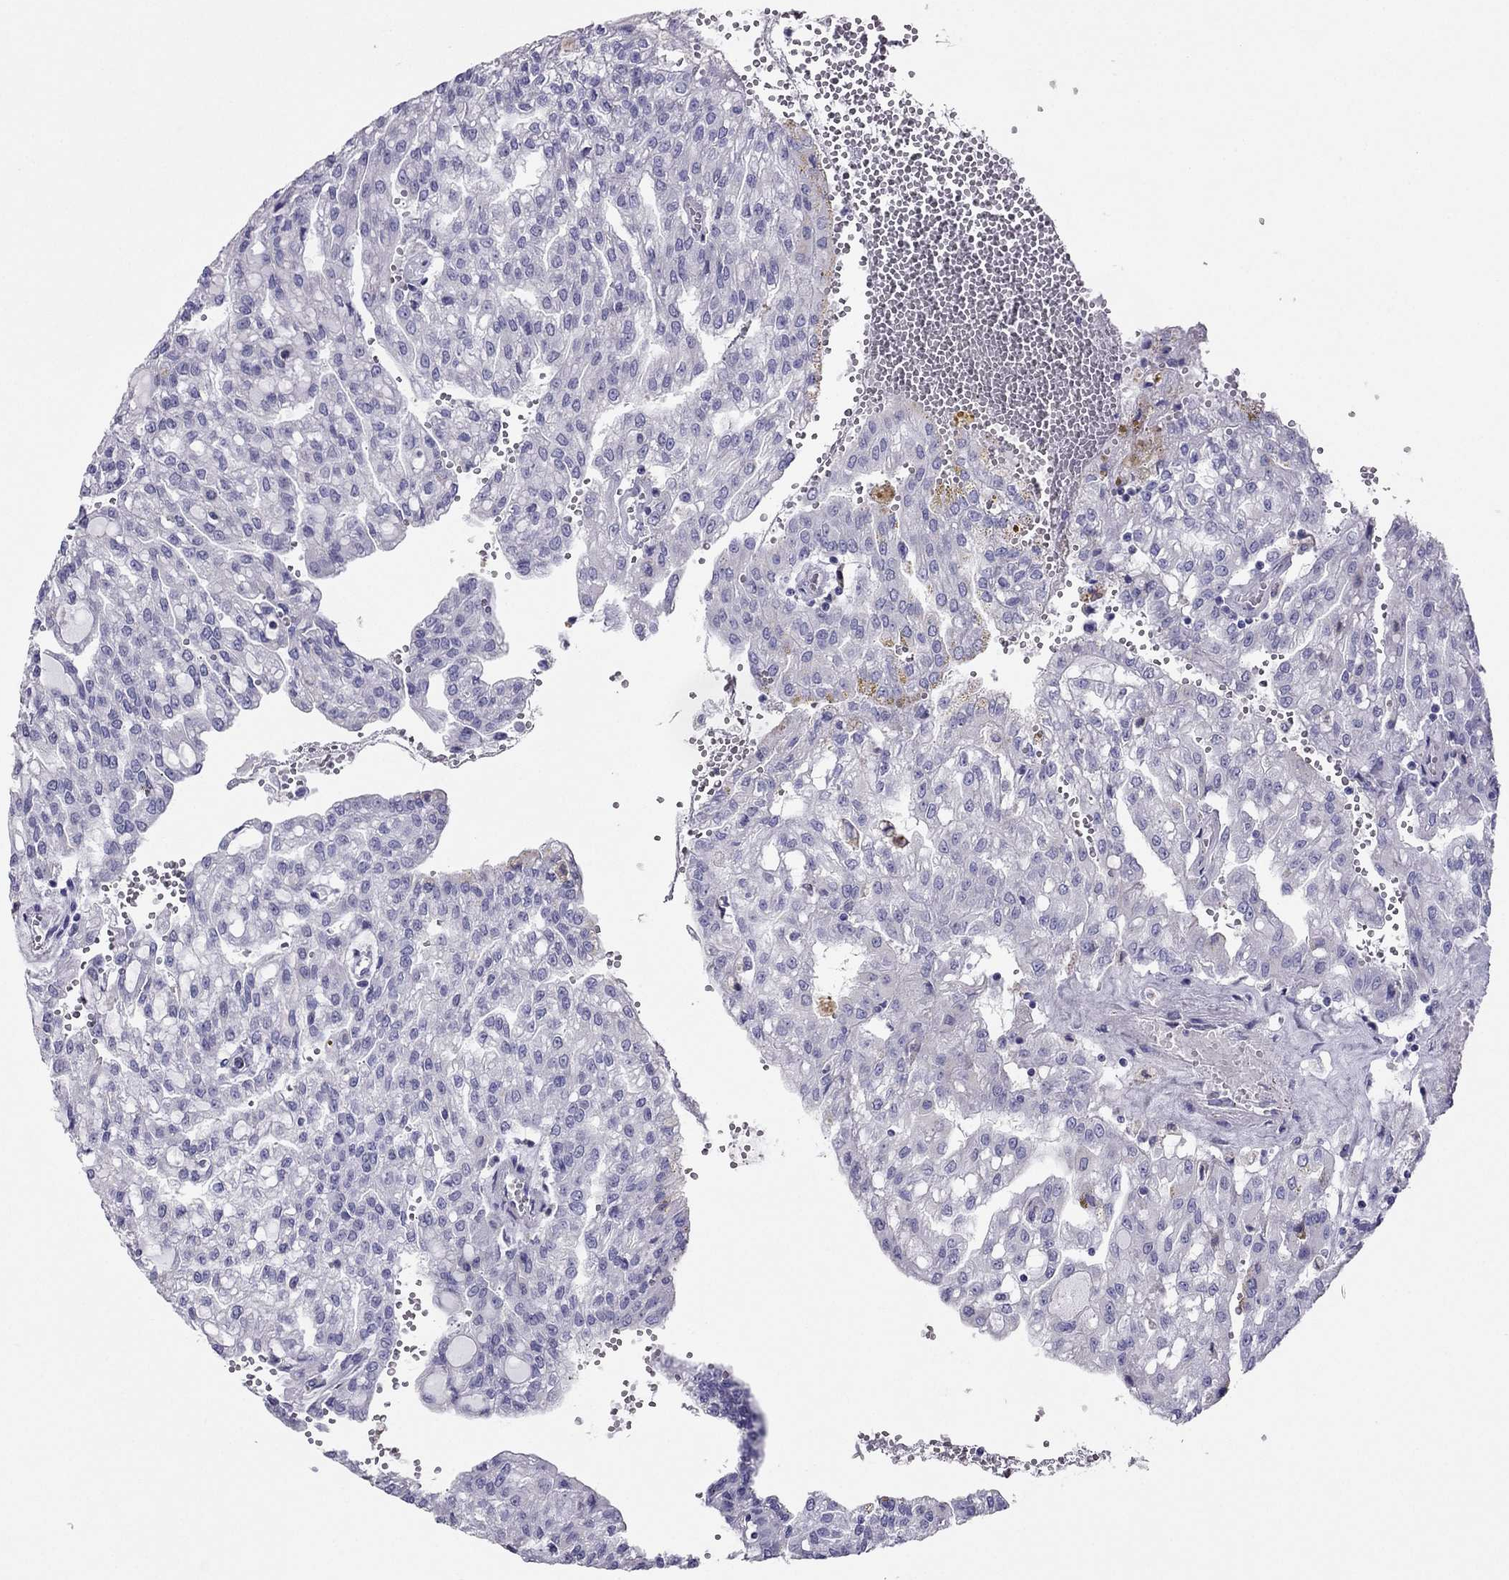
{"staining": {"intensity": "negative", "quantity": "none", "location": "none"}, "tissue": "renal cancer", "cell_type": "Tumor cells", "image_type": "cancer", "snomed": [{"axis": "morphology", "description": "Adenocarcinoma, NOS"}, {"axis": "topography", "description": "Kidney"}], "caption": "An IHC photomicrograph of renal cancer (adenocarcinoma) is shown. There is no staining in tumor cells of renal cancer (adenocarcinoma).", "gene": "MAEL", "patient": {"sex": "male", "age": 63}}